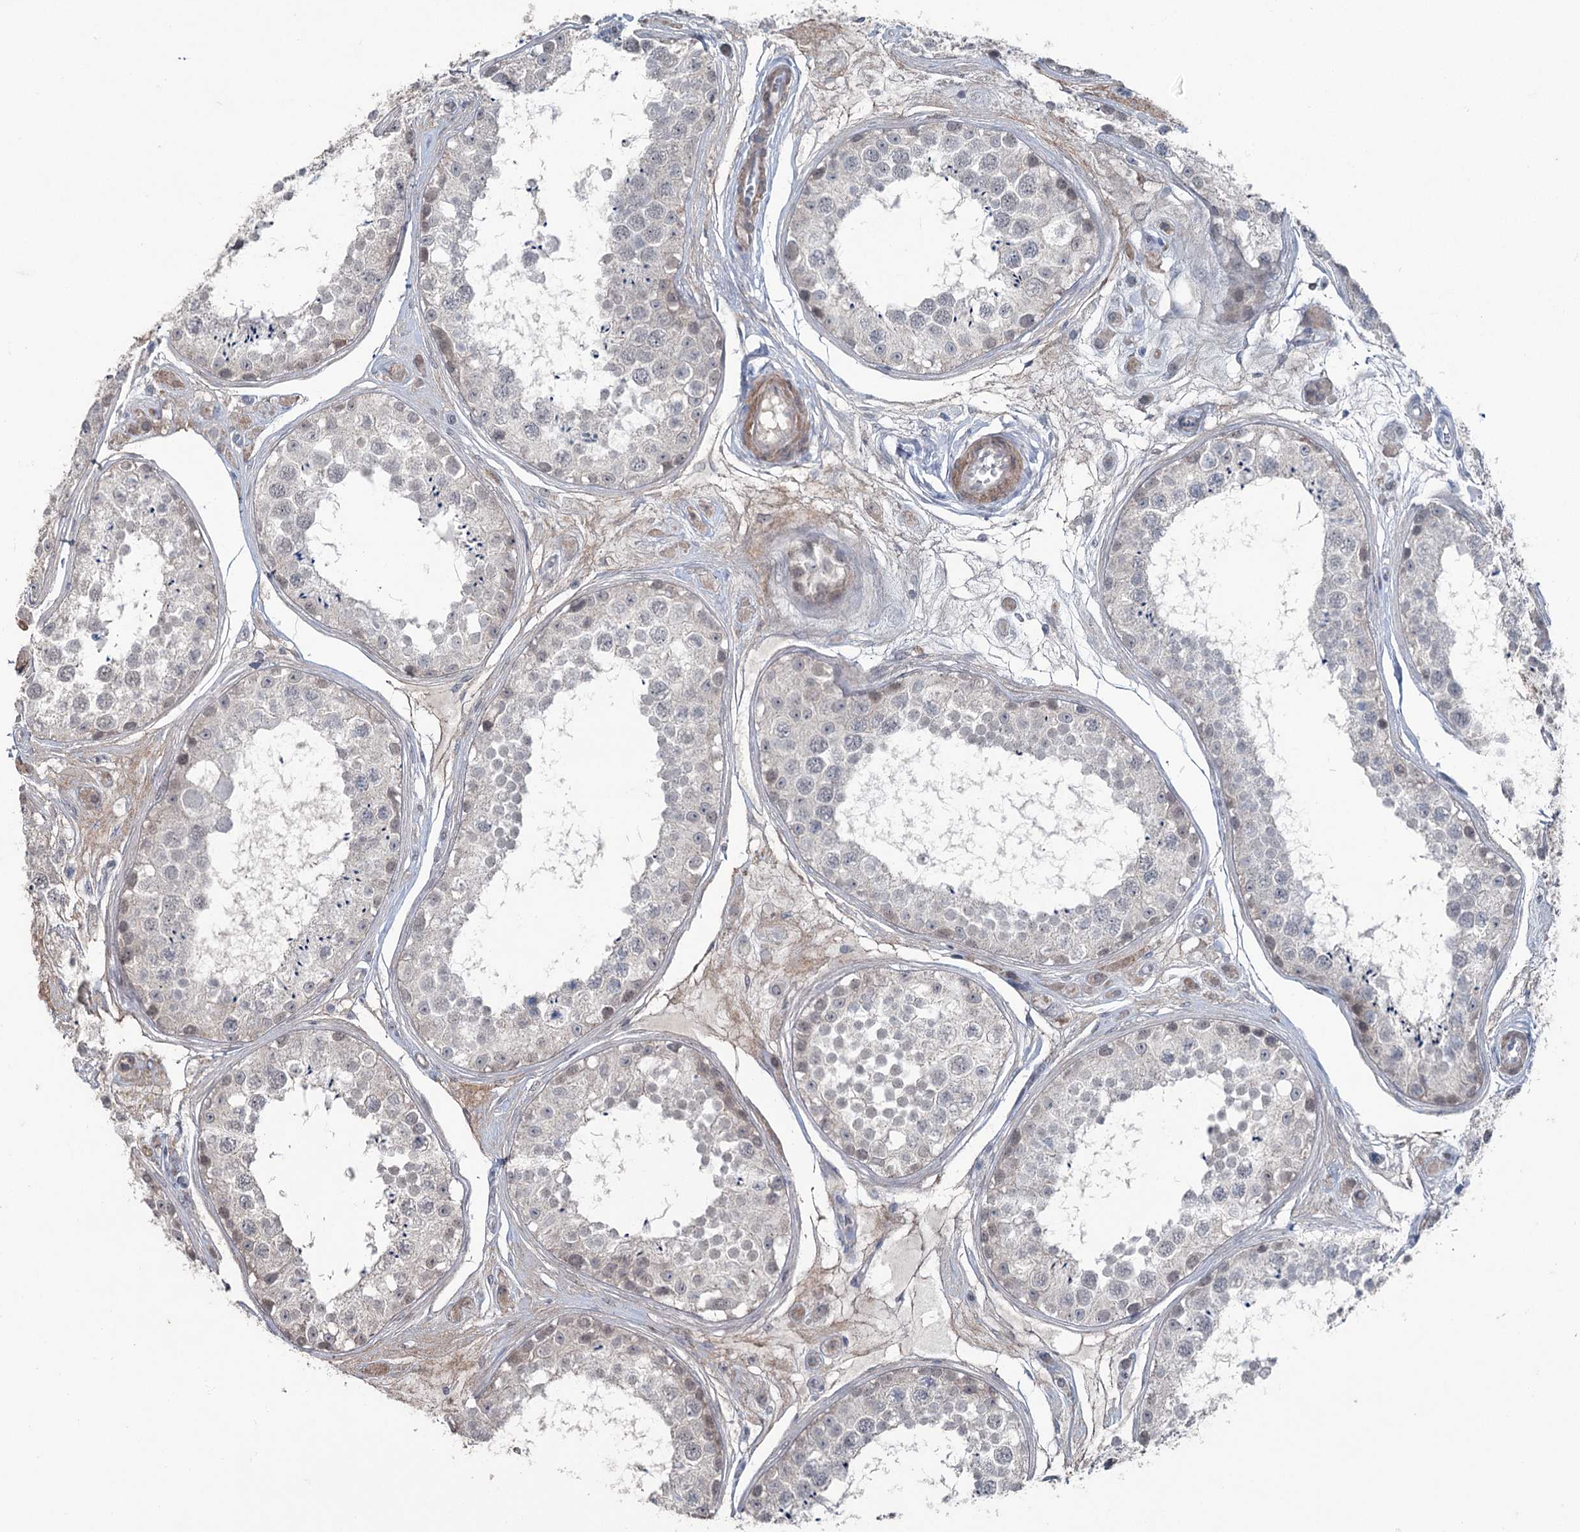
{"staining": {"intensity": "moderate", "quantity": "<25%", "location": "cytoplasmic/membranous"}, "tissue": "testis", "cell_type": "Cells in seminiferous ducts", "image_type": "normal", "snomed": [{"axis": "morphology", "description": "Normal tissue, NOS"}, {"axis": "topography", "description": "Testis"}], "caption": "Brown immunohistochemical staining in unremarkable testis exhibits moderate cytoplasmic/membranous positivity in approximately <25% of cells in seminiferous ducts. (IHC, brightfield microscopy, high magnification).", "gene": "FAM120B", "patient": {"sex": "male", "age": 25}}